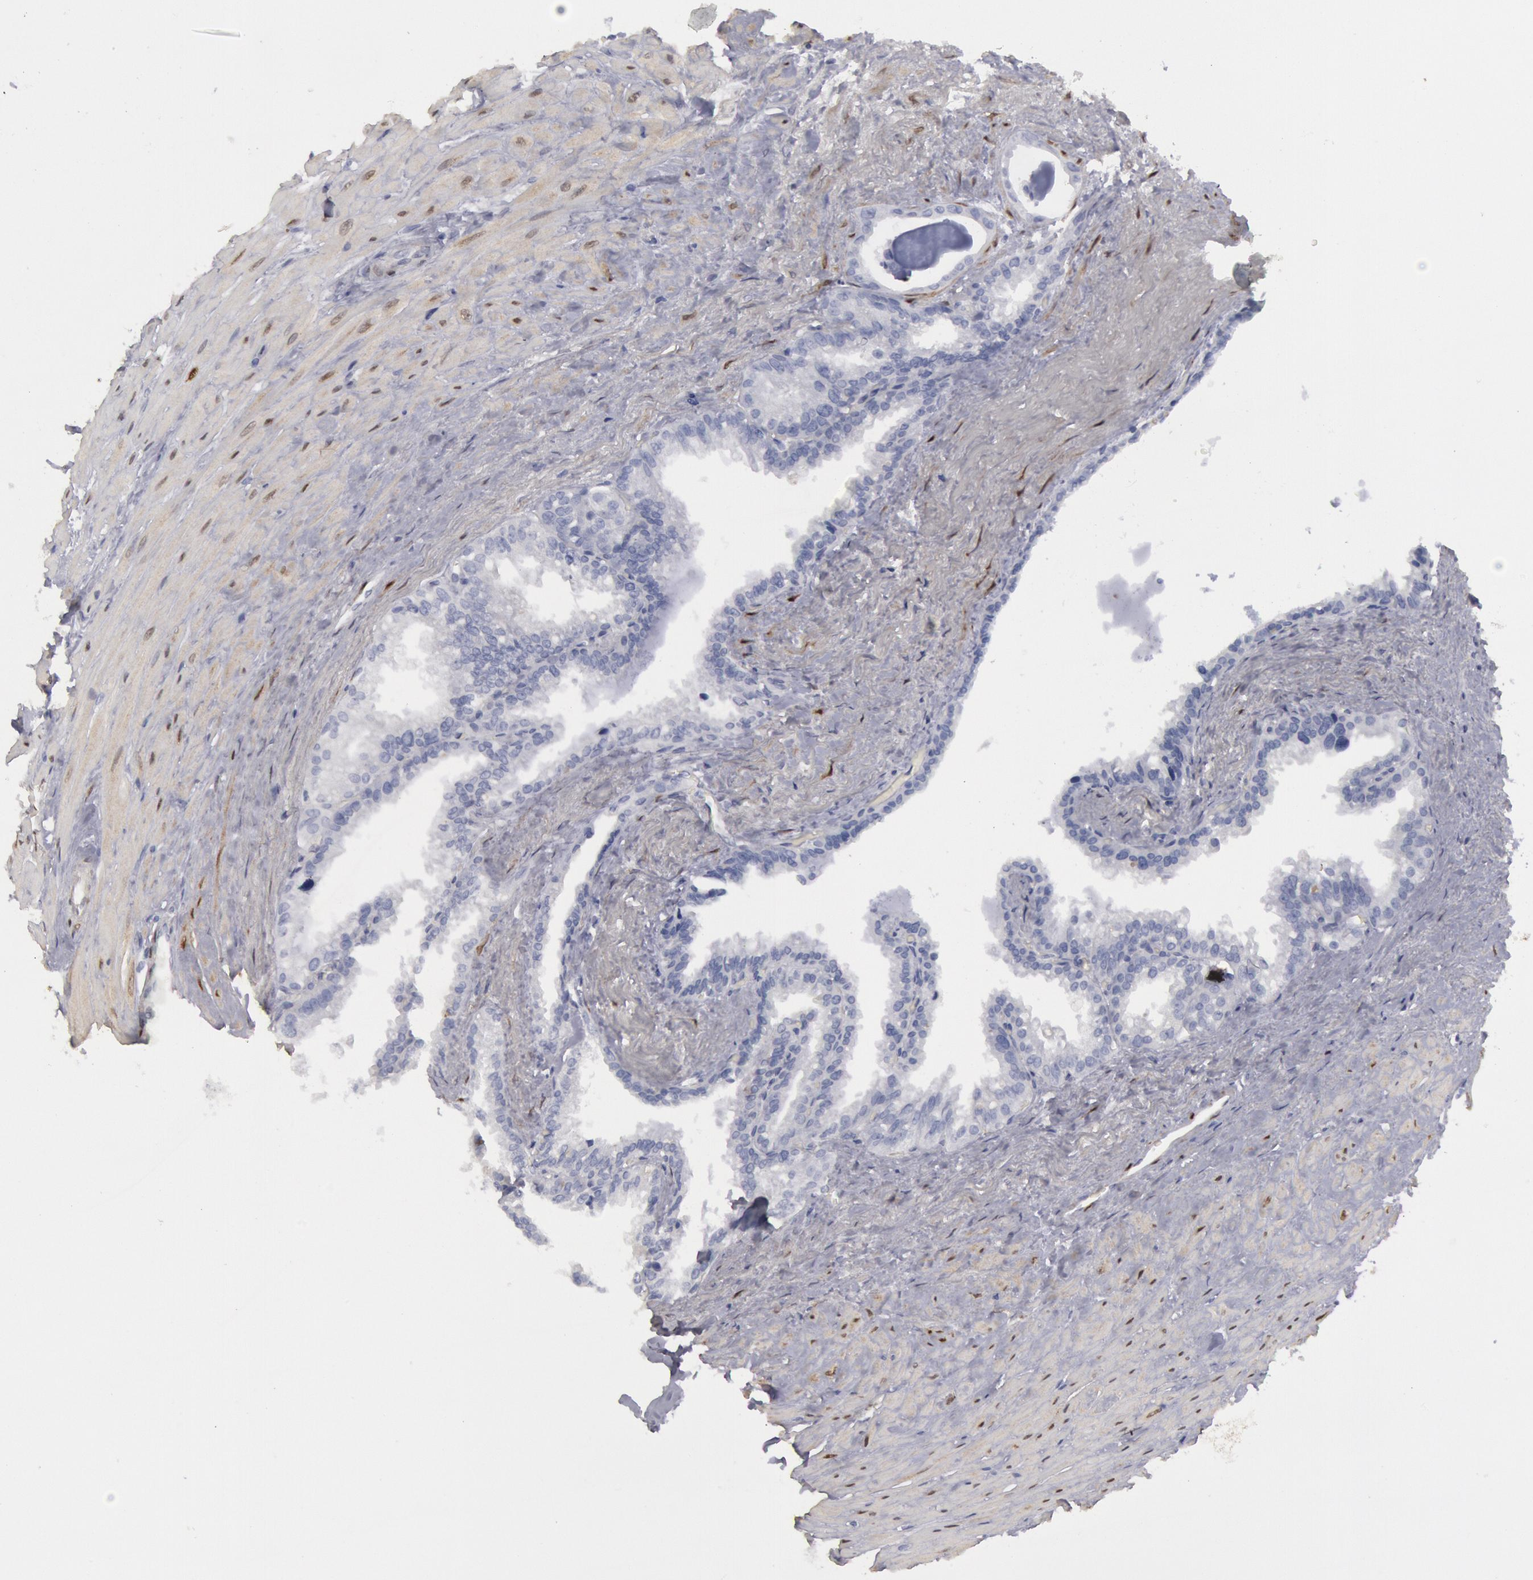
{"staining": {"intensity": "negative", "quantity": "none", "location": "none"}, "tissue": "seminal vesicle", "cell_type": "Glandular cells", "image_type": "normal", "snomed": [{"axis": "morphology", "description": "Normal tissue, NOS"}, {"axis": "topography", "description": "Prostate"}, {"axis": "topography", "description": "Seminal veicle"}], "caption": "The photomicrograph demonstrates no significant expression in glandular cells of seminal vesicle.", "gene": "FHL1", "patient": {"sex": "male", "age": 63}}